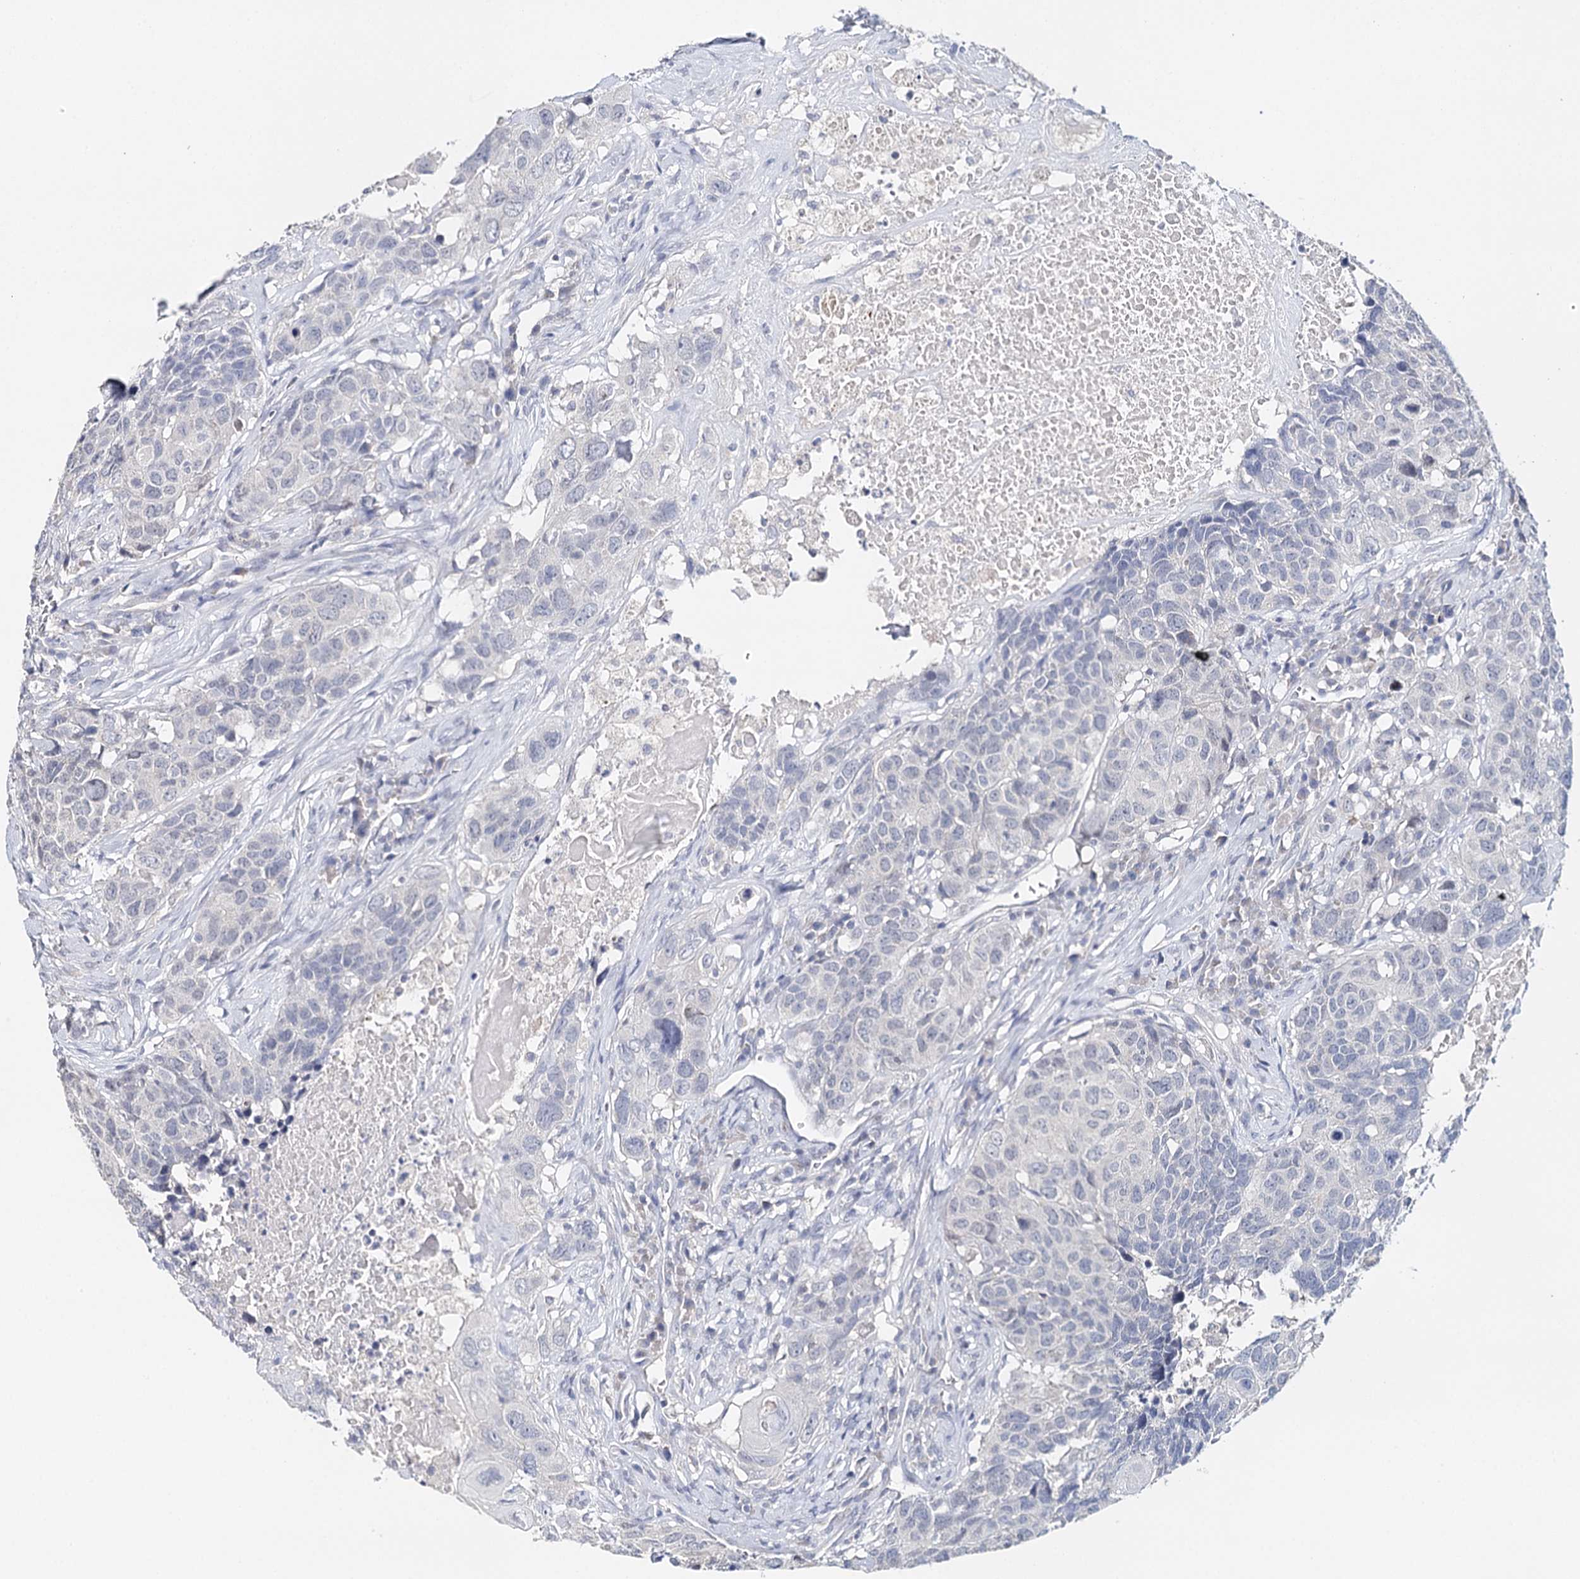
{"staining": {"intensity": "negative", "quantity": "none", "location": "none"}, "tissue": "head and neck cancer", "cell_type": "Tumor cells", "image_type": "cancer", "snomed": [{"axis": "morphology", "description": "Squamous cell carcinoma, NOS"}, {"axis": "topography", "description": "Head-Neck"}], "caption": "Head and neck squamous cell carcinoma stained for a protein using IHC exhibits no staining tumor cells.", "gene": "TP53", "patient": {"sex": "male", "age": 66}}